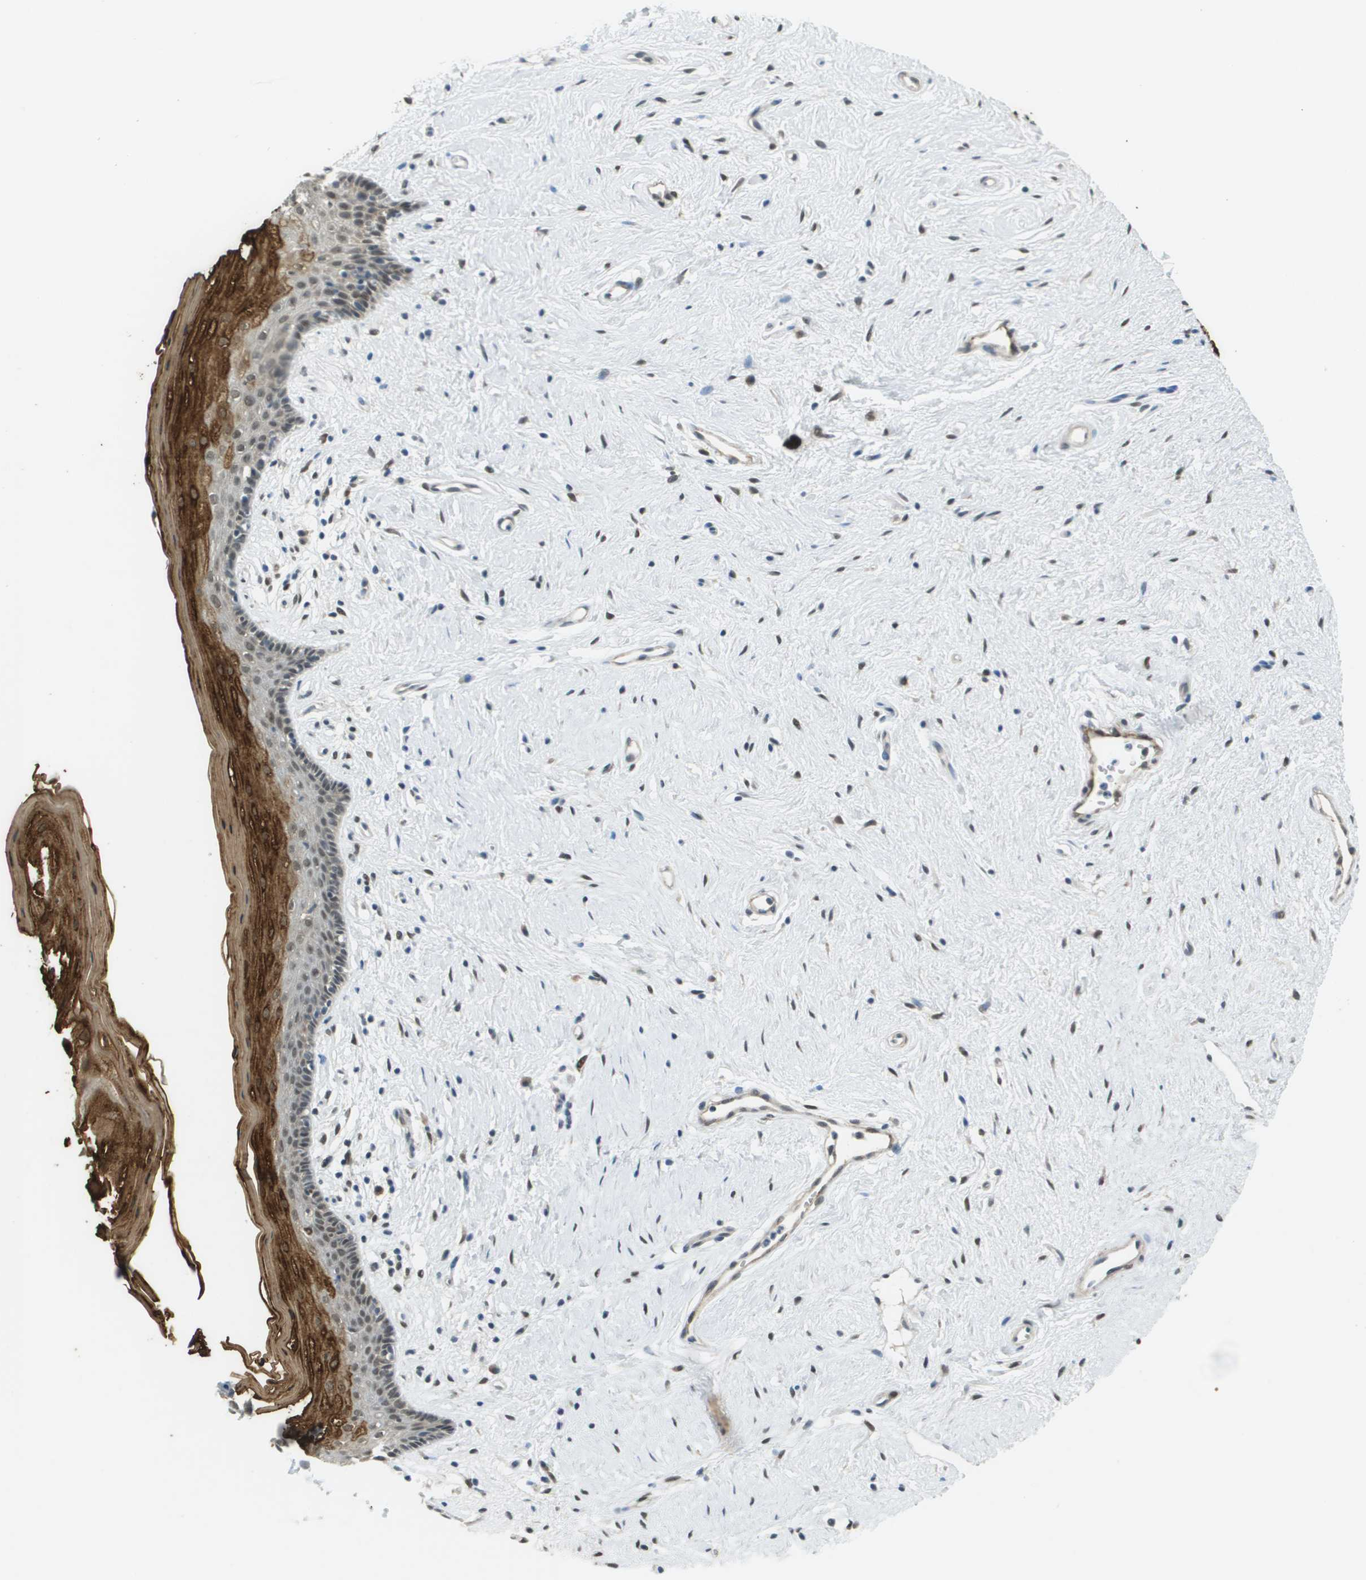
{"staining": {"intensity": "strong", "quantity": "25%-75%", "location": "cytoplasmic/membranous,nuclear"}, "tissue": "vagina", "cell_type": "Squamous epithelial cells", "image_type": "normal", "snomed": [{"axis": "morphology", "description": "Normal tissue, NOS"}, {"axis": "topography", "description": "Vagina"}], "caption": "Protein analysis of normal vagina displays strong cytoplasmic/membranous,nuclear staining in about 25%-75% of squamous epithelial cells. The staining was performed using DAB (3,3'-diaminobenzidine) to visualize the protein expression in brown, while the nuclei were stained in blue with hematoxylin (Magnification: 20x).", "gene": "ARID1B", "patient": {"sex": "female", "age": 44}}